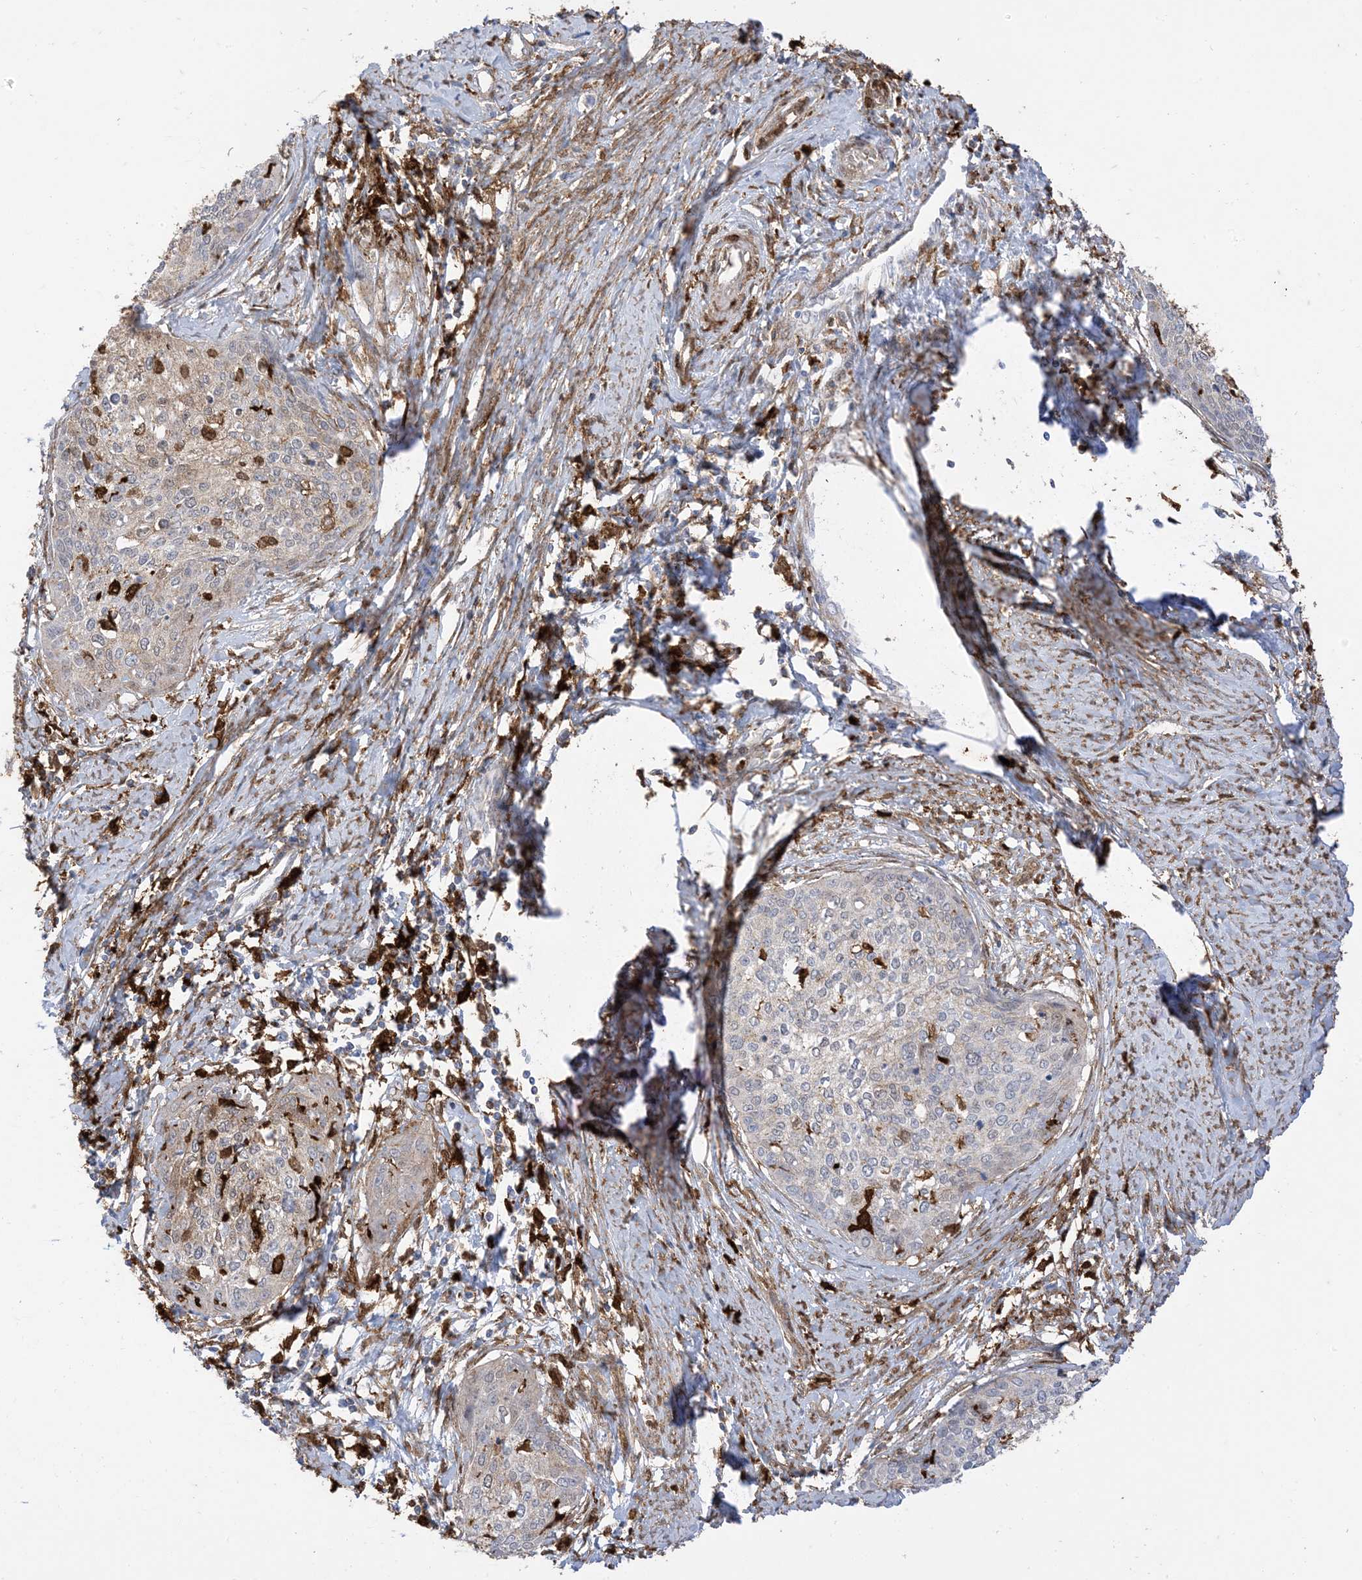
{"staining": {"intensity": "weak", "quantity": "<25%", "location": "cytoplasmic/membranous"}, "tissue": "cervical cancer", "cell_type": "Tumor cells", "image_type": "cancer", "snomed": [{"axis": "morphology", "description": "Squamous cell carcinoma, NOS"}, {"axis": "topography", "description": "Cervix"}], "caption": "Immunohistochemistry of squamous cell carcinoma (cervical) exhibits no staining in tumor cells.", "gene": "GSN", "patient": {"sex": "female", "age": 37}}